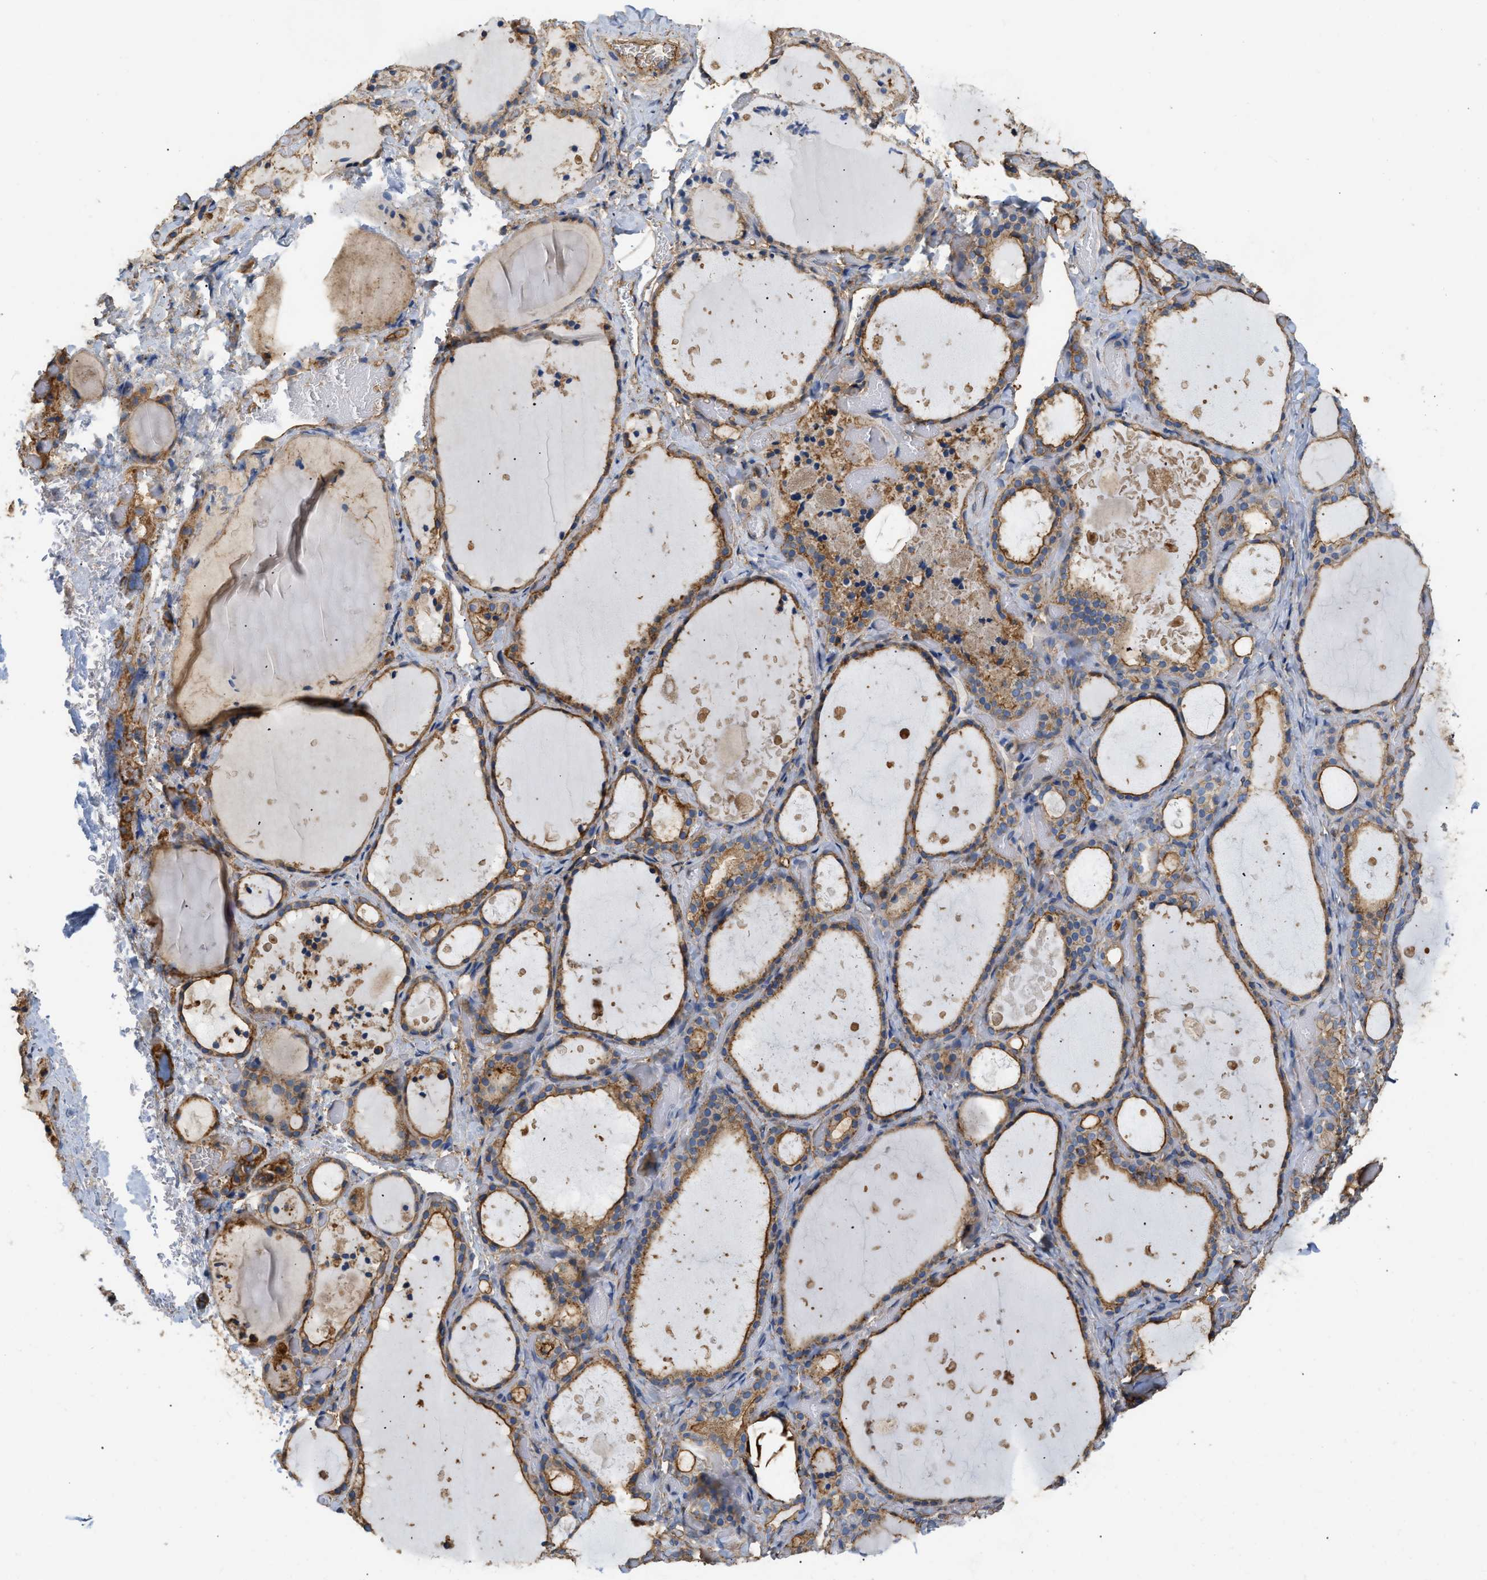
{"staining": {"intensity": "moderate", "quantity": ">75%", "location": "cytoplasmic/membranous"}, "tissue": "thyroid gland", "cell_type": "Glandular cells", "image_type": "normal", "snomed": [{"axis": "morphology", "description": "Normal tissue, NOS"}, {"axis": "topography", "description": "Thyroid gland"}], "caption": "A histopathology image of thyroid gland stained for a protein shows moderate cytoplasmic/membranous brown staining in glandular cells. (Brightfield microscopy of DAB IHC at high magnification).", "gene": "GNB4", "patient": {"sex": "female", "age": 44}}